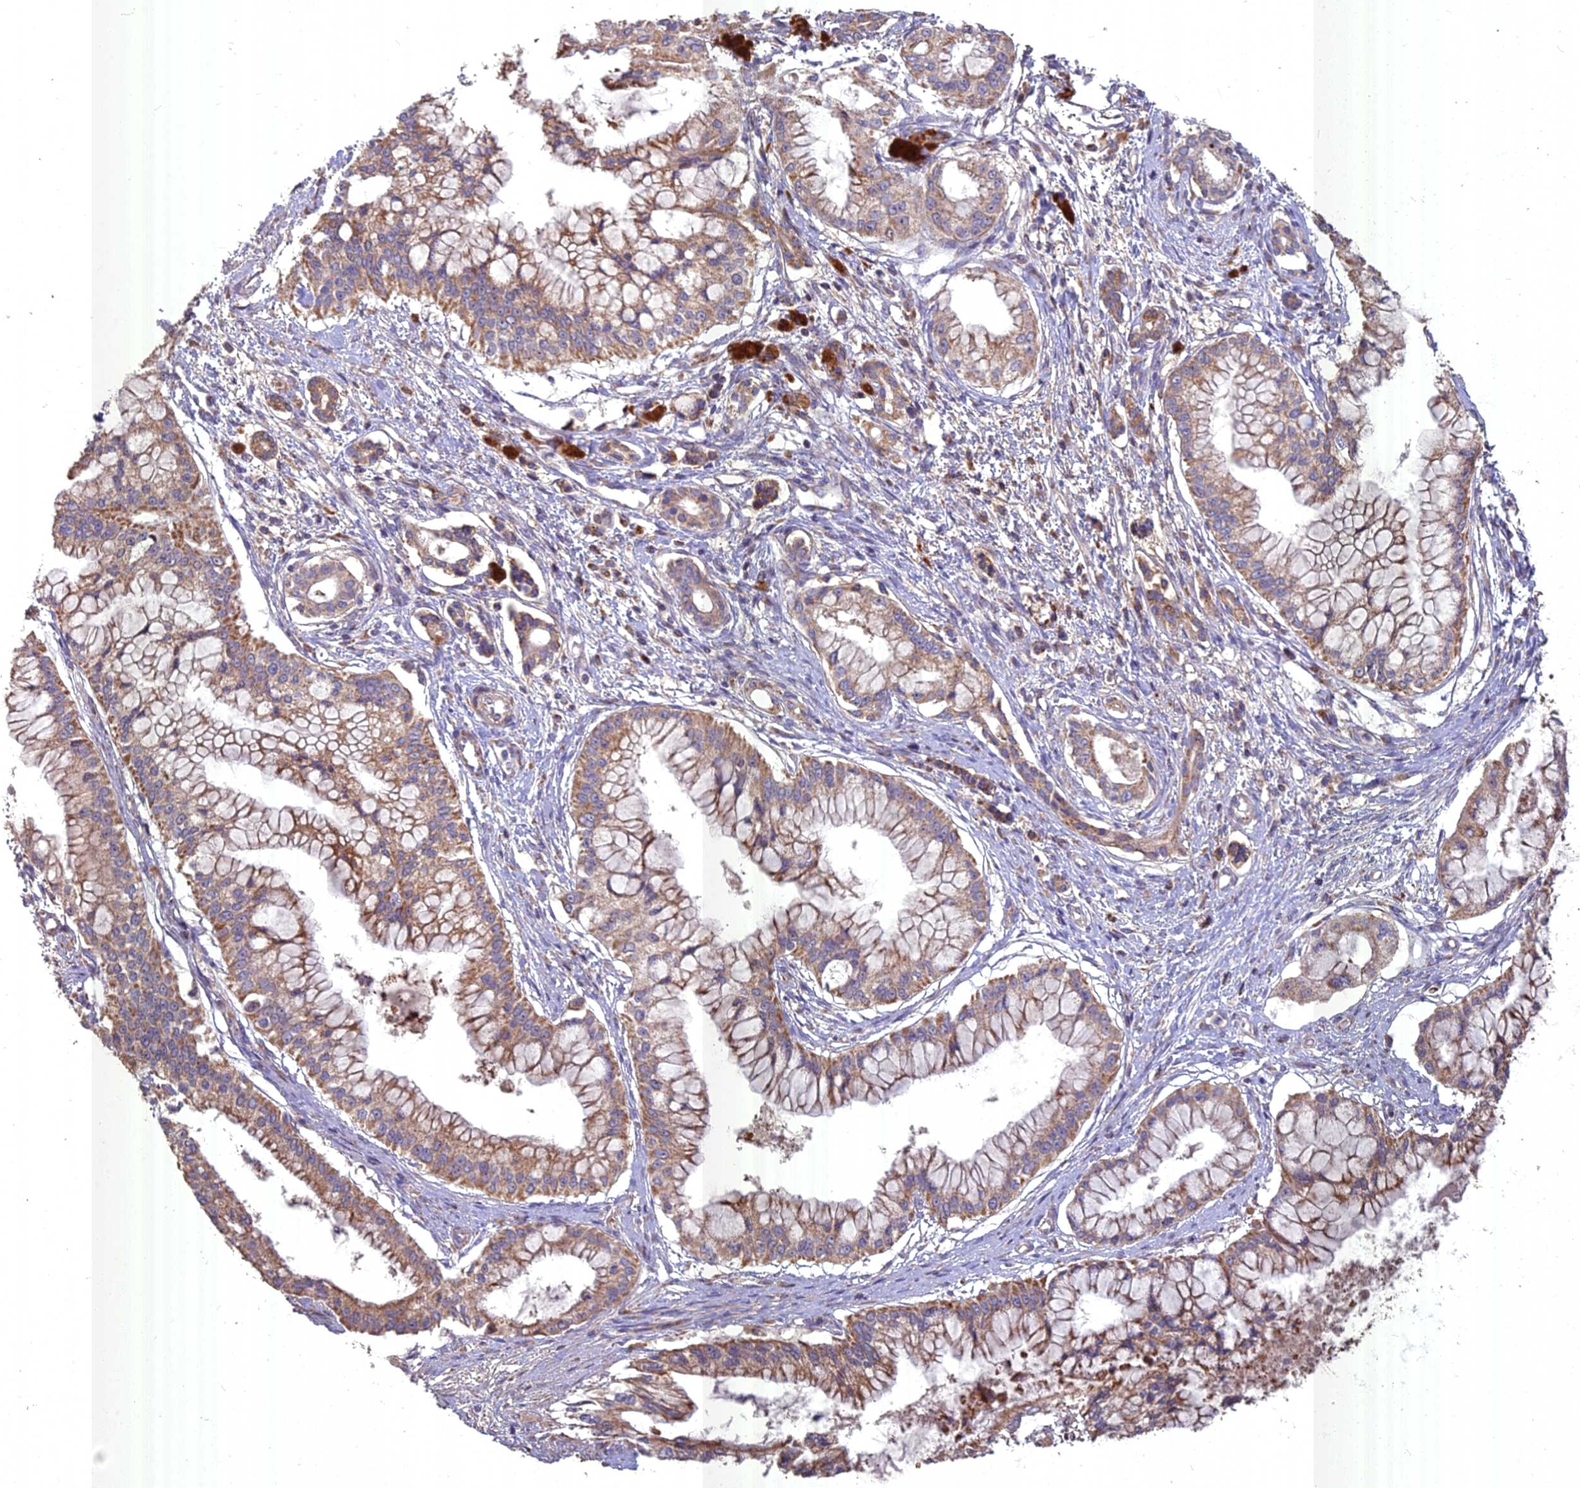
{"staining": {"intensity": "moderate", "quantity": ">75%", "location": "cytoplasmic/membranous"}, "tissue": "pancreatic cancer", "cell_type": "Tumor cells", "image_type": "cancer", "snomed": [{"axis": "morphology", "description": "Adenocarcinoma, NOS"}, {"axis": "topography", "description": "Pancreas"}], "caption": "High-magnification brightfield microscopy of pancreatic cancer (adenocarcinoma) stained with DAB (3,3'-diaminobenzidine) (brown) and counterstained with hematoxylin (blue). tumor cells exhibit moderate cytoplasmic/membranous staining is seen in approximately>75% of cells.", "gene": "COX11", "patient": {"sex": "male", "age": 46}}